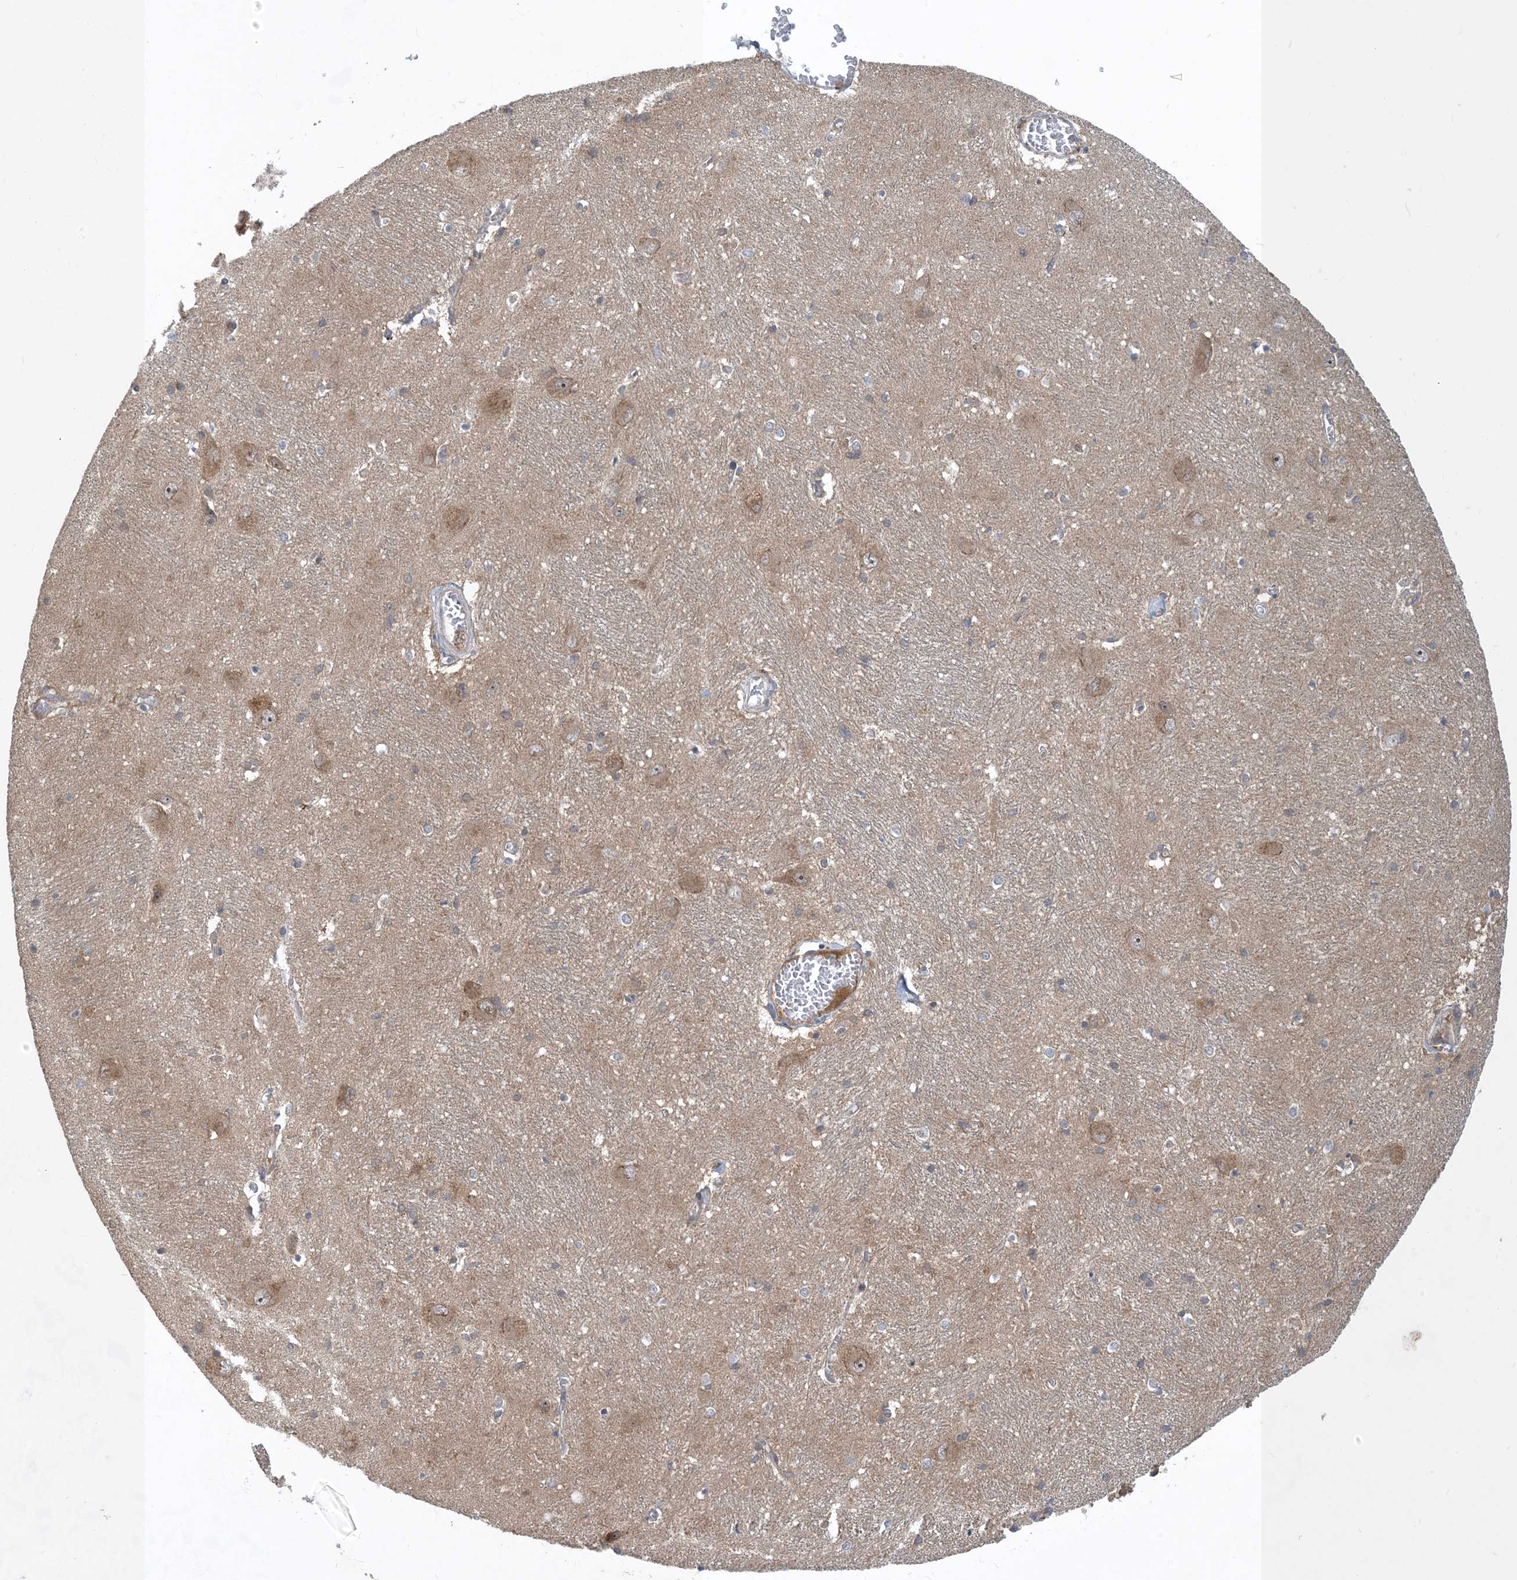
{"staining": {"intensity": "weak", "quantity": "<25%", "location": "cytoplasmic/membranous"}, "tissue": "caudate", "cell_type": "Glial cells", "image_type": "normal", "snomed": [{"axis": "morphology", "description": "Normal tissue, NOS"}, {"axis": "topography", "description": "Lateral ventricle wall"}], "caption": "Immunohistochemical staining of unremarkable caudate displays no significant positivity in glial cells.", "gene": "CDS1", "patient": {"sex": "male", "age": 37}}